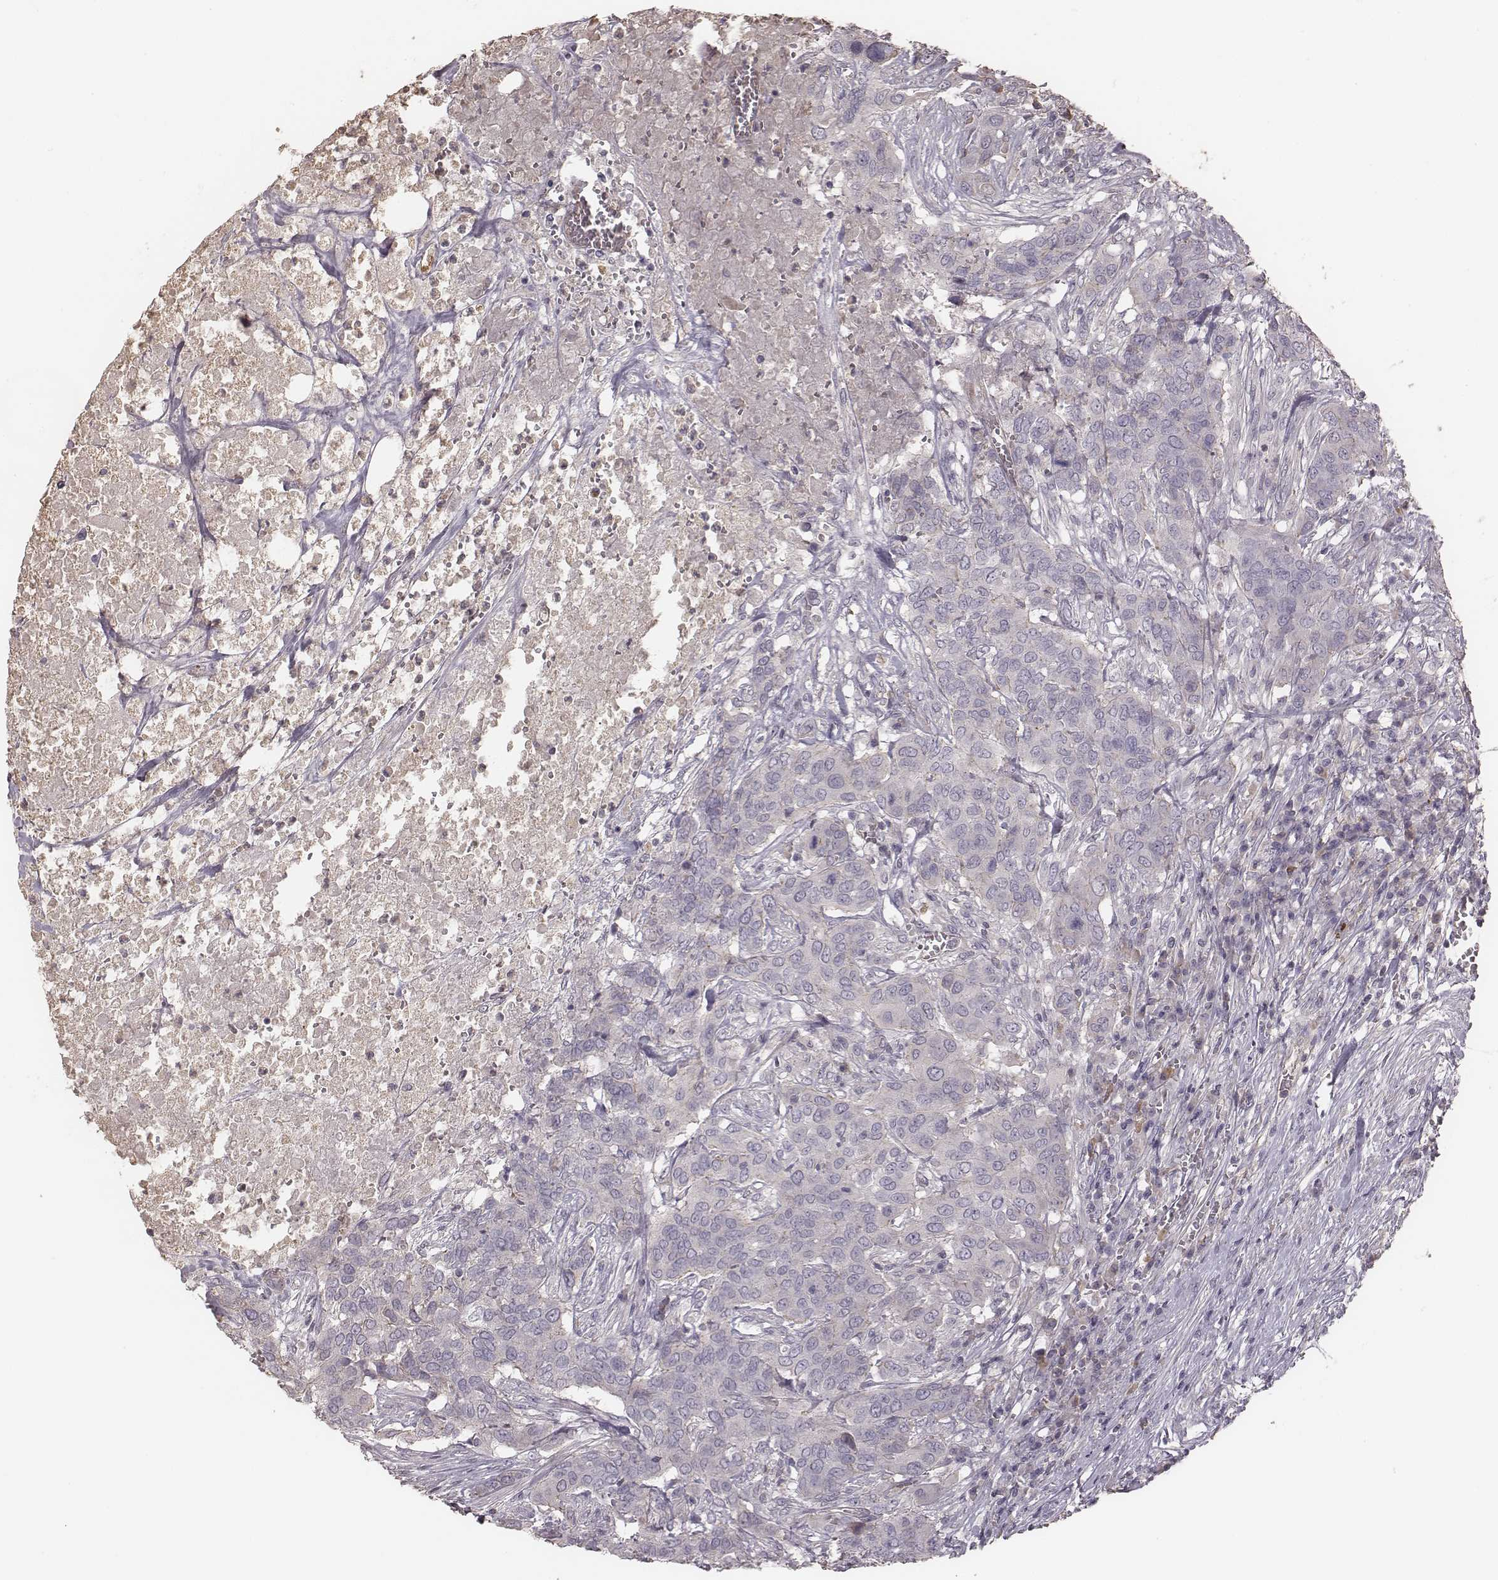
{"staining": {"intensity": "negative", "quantity": "none", "location": "none"}, "tissue": "urothelial cancer", "cell_type": "Tumor cells", "image_type": "cancer", "snomed": [{"axis": "morphology", "description": "Urothelial carcinoma, NOS"}, {"axis": "morphology", "description": "Urothelial carcinoma, High grade"}, {"axis": "topography", "description": "Urinary bladder"}], "caption": "Histopathology image shows no significant protein expression in tumor cells of high-grade urothelial carcinoma.", "gene": "OTOGL", "patient": {"sex": "male", "age": 63}}